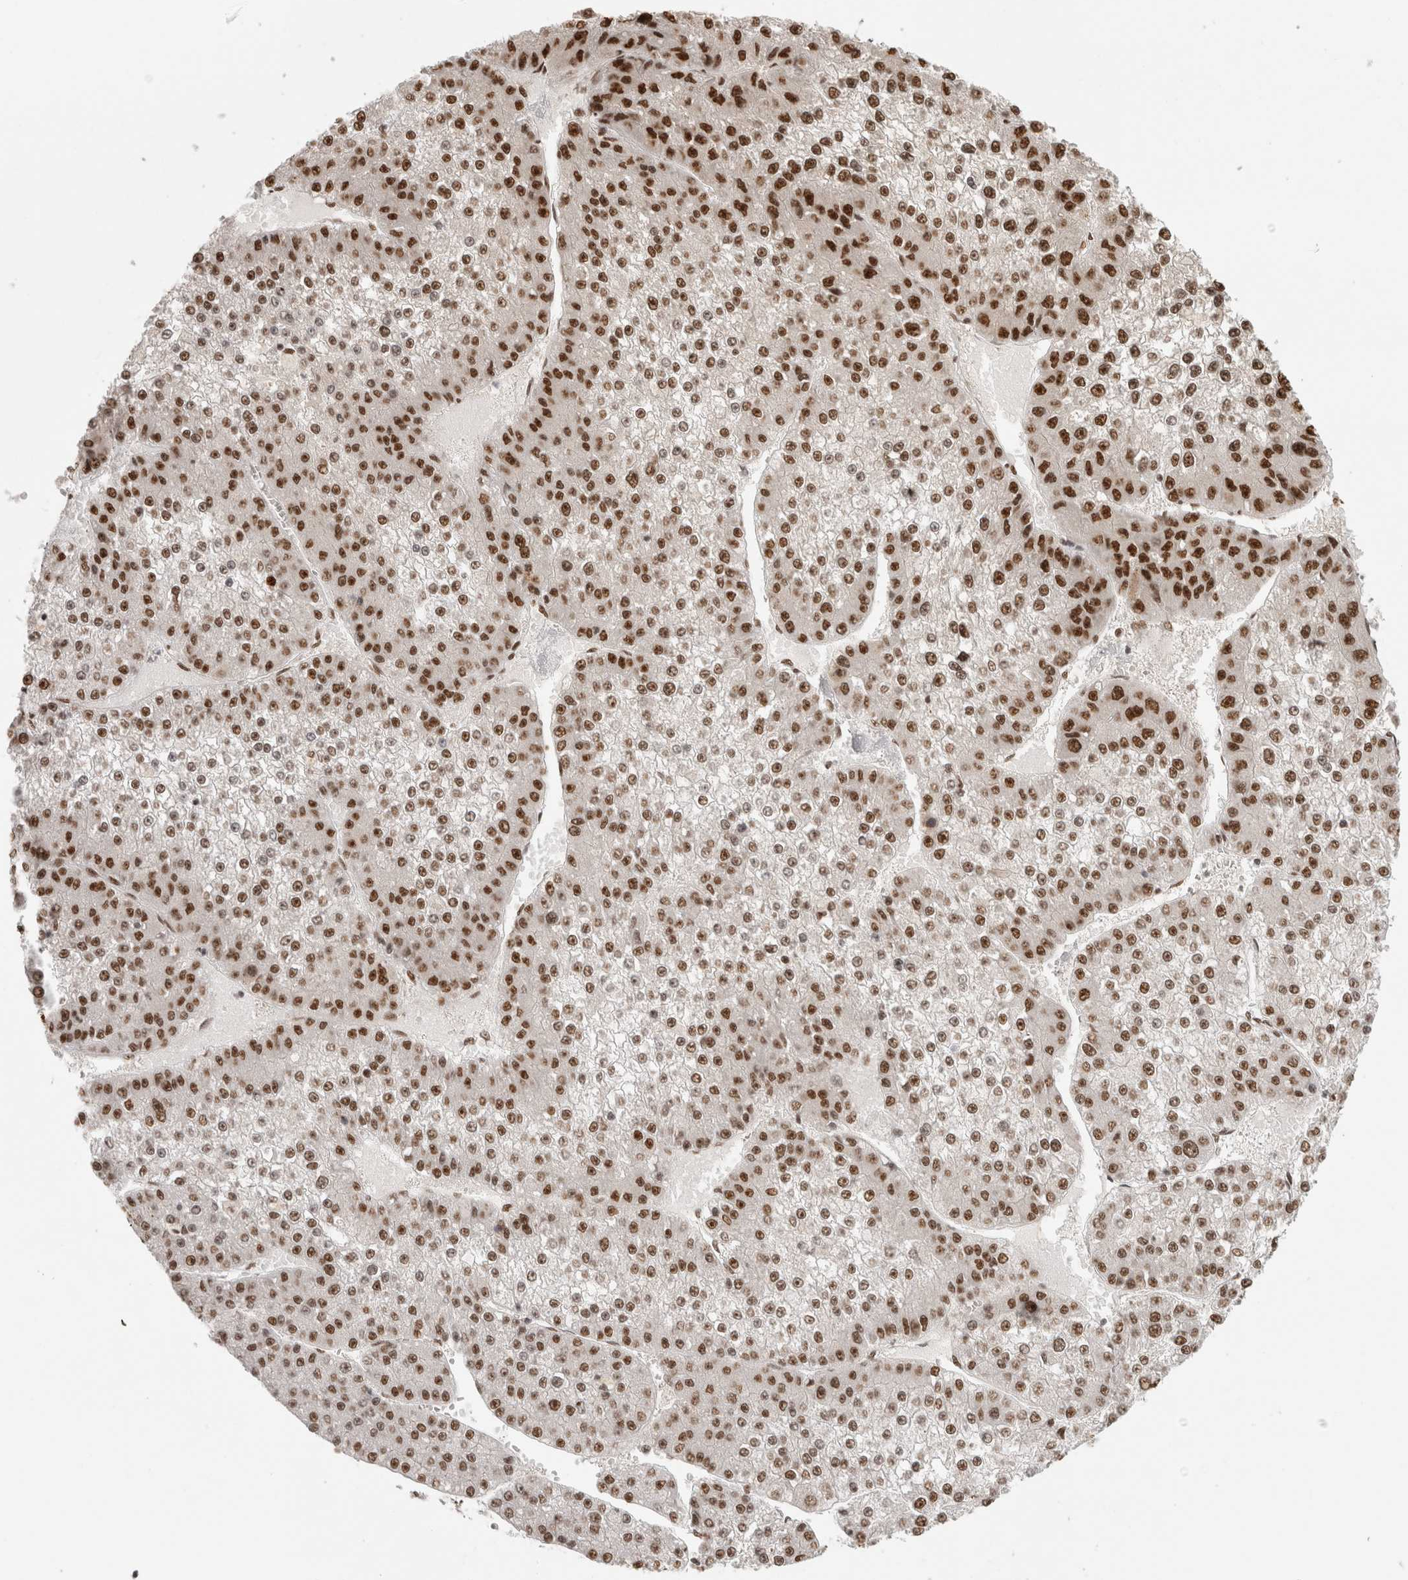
{"staining": {"intensity": "strong", "quantity": ">75%", "location": "nuclear"}, "tissue": "liver cancer", "cell_type": "Tumor cells", "image_type": "cancer", "snomed": [{"axis": "morphology", "description": "Carcinoma, Hepatocellular, NOS"}, {"axis": "topography", "description": "Liver"}], "caption": "Strong nuclear expression is present in approximately >75% of tumor cells in liver cancer.", "gene": "EBNA1BP2", "patient": {"sex": "female", "age": 73}}